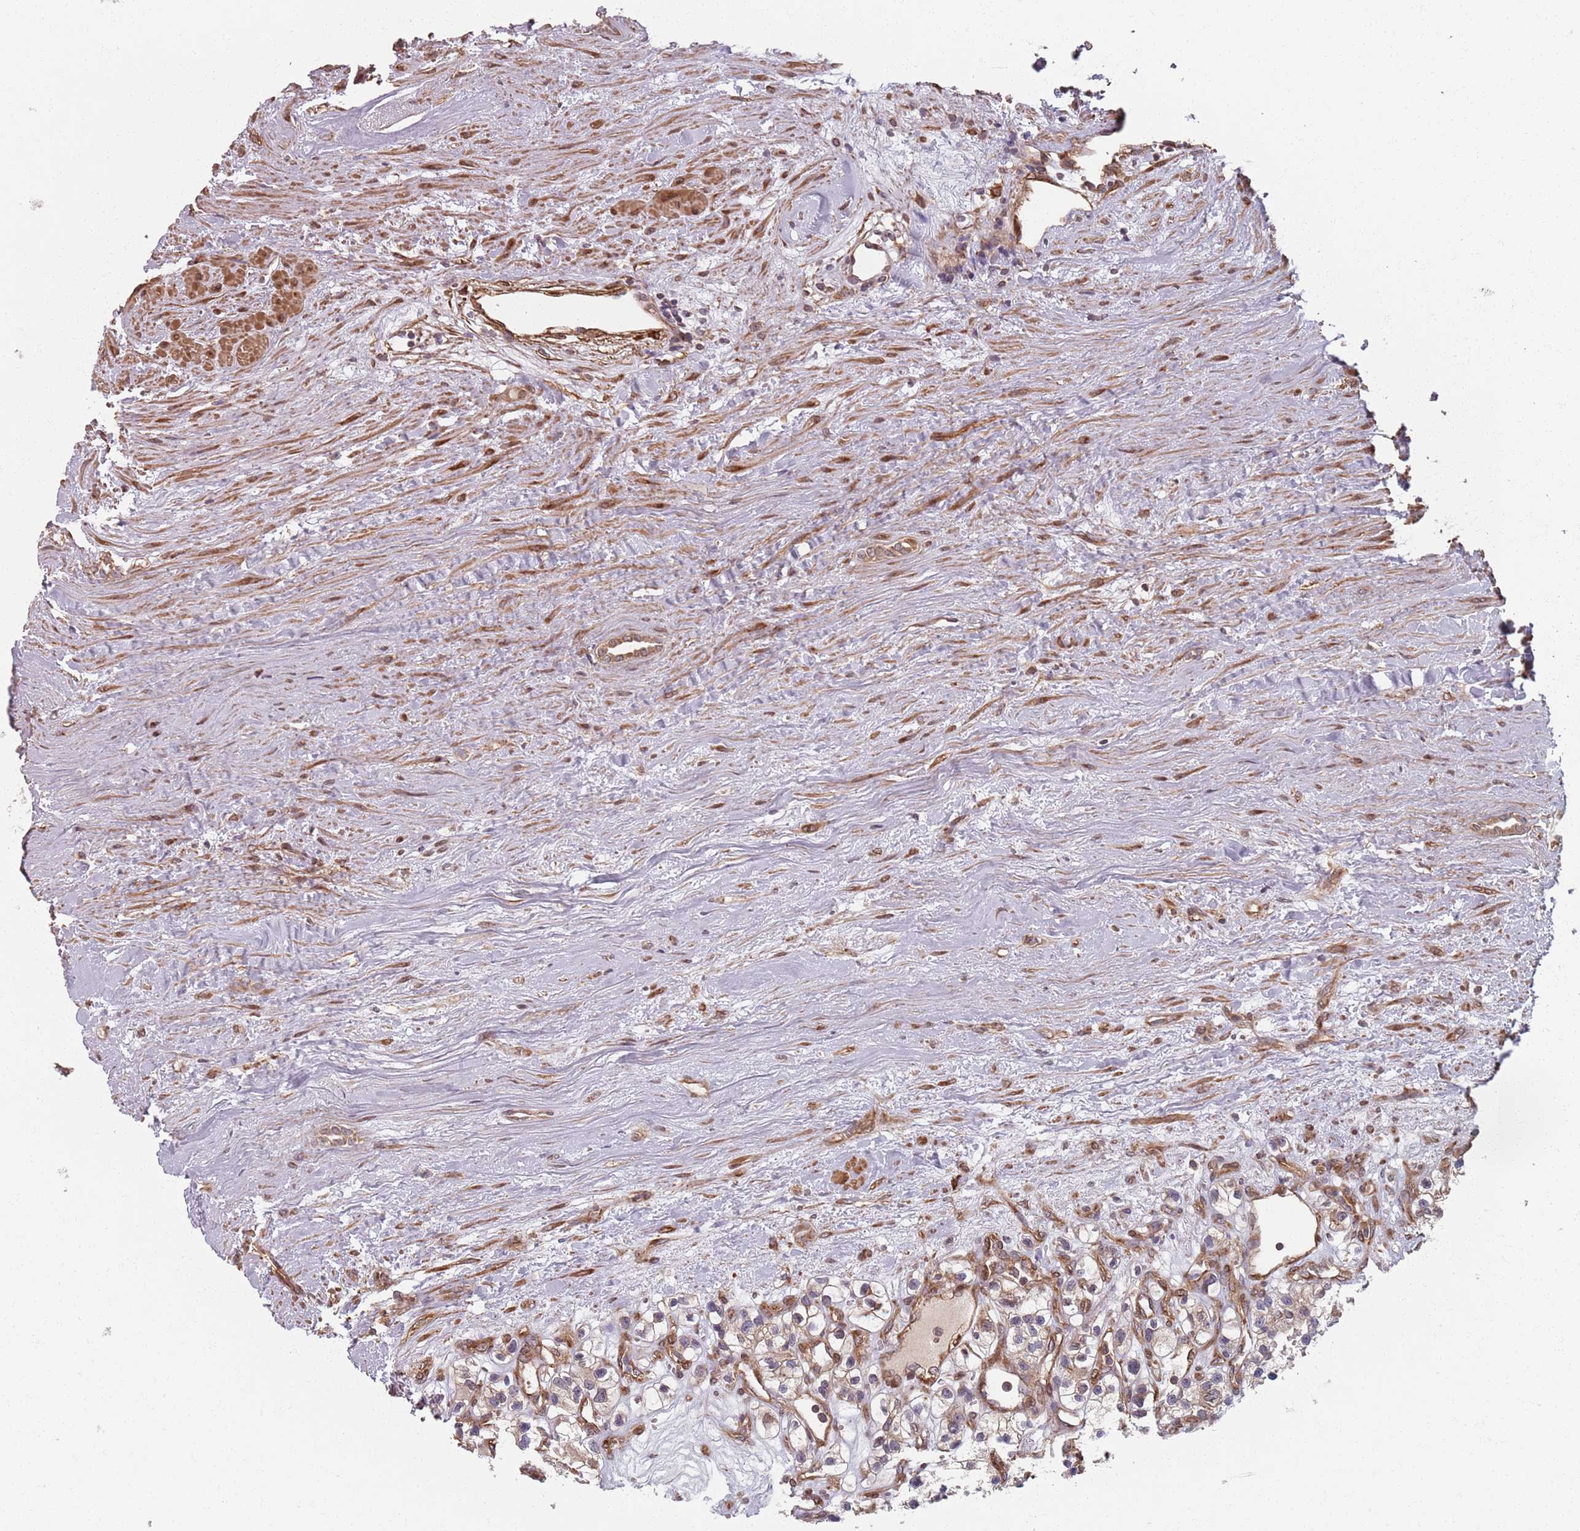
{"staining": {"intensity": "weak", "quantity": ">75%", "location": "cytoplasmic/membranous"}, "tissue": "renal cancer", "cell_type": "Tumor cells", "image_type": "cancer", "snomed": [{"axis": "morphology", "description": "Adenocarcinoma, NOS"}, {"axis": "topography", "description": "Kidney"}], "caption": "IHC (DAB (3,3'-diaminobenzidine)) staining of renal cancer demonstrates weak cytoplasmic/membranous protein staining in about >75% of tumor cells.", "gene": "NOTCH3", "patient": {"sex": "female", "age": 57}}